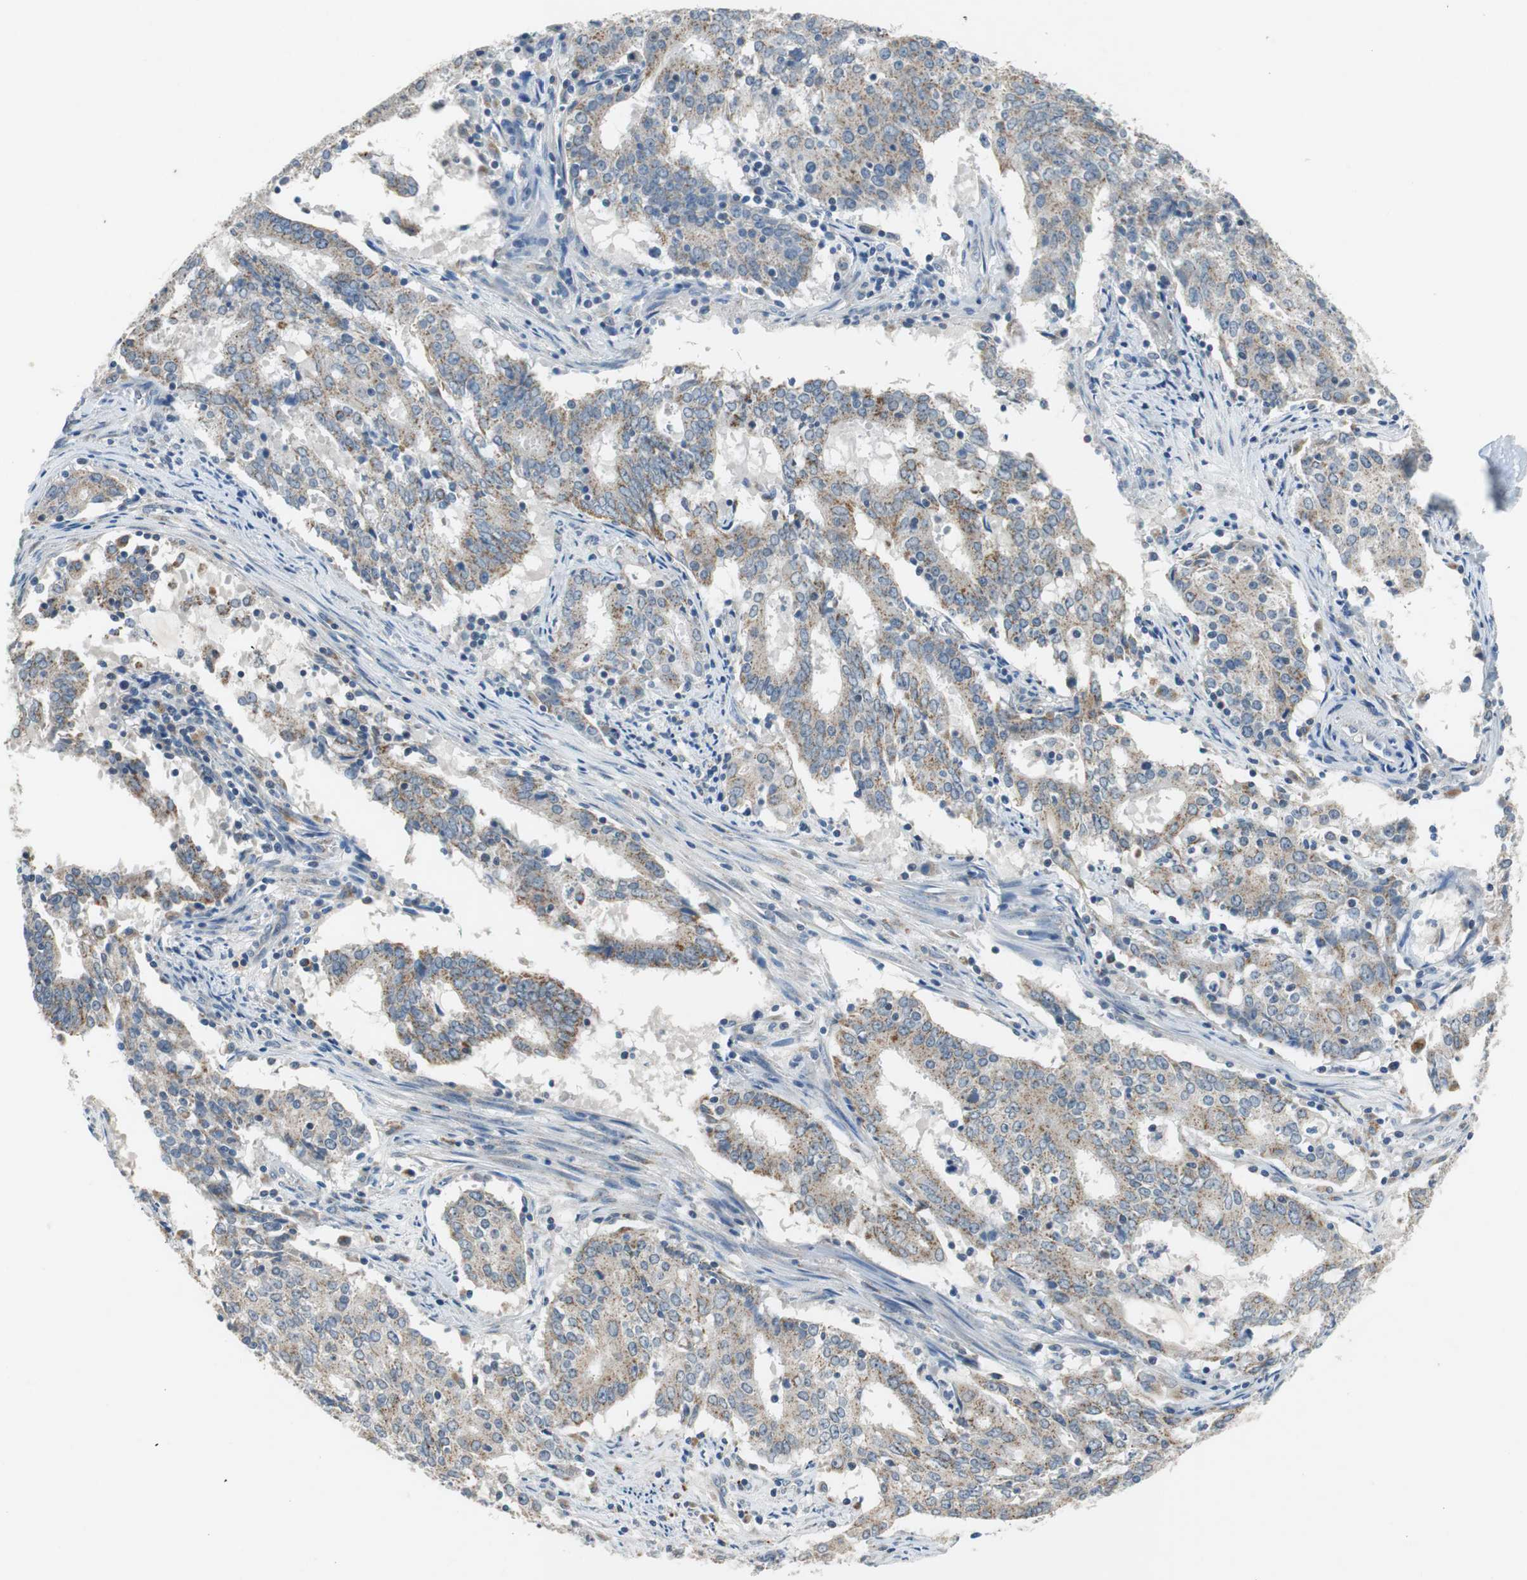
{"staining": {"intensity": "weak", "quantity": "25%-75%", "location": "cytoplasmic/membranous"}, "tissue": "cervical cancer", "cell_type": "Tumor cells", "image_type": "cancer", "snomed": [{"axis": "morphology", "description": "Adenocarcinoma, NOS"}, {"axis": "topography", "description": "Cervix"}], "caption": "Immunohistochemical staining of human cervical adenocarcinoma exhibits low levels of weak cytoplasmic/membranous staining in approximately 25%-75% of tumor cells.", "gene": "NLGN1", "patient": {"sex": "female", "age": 44}}